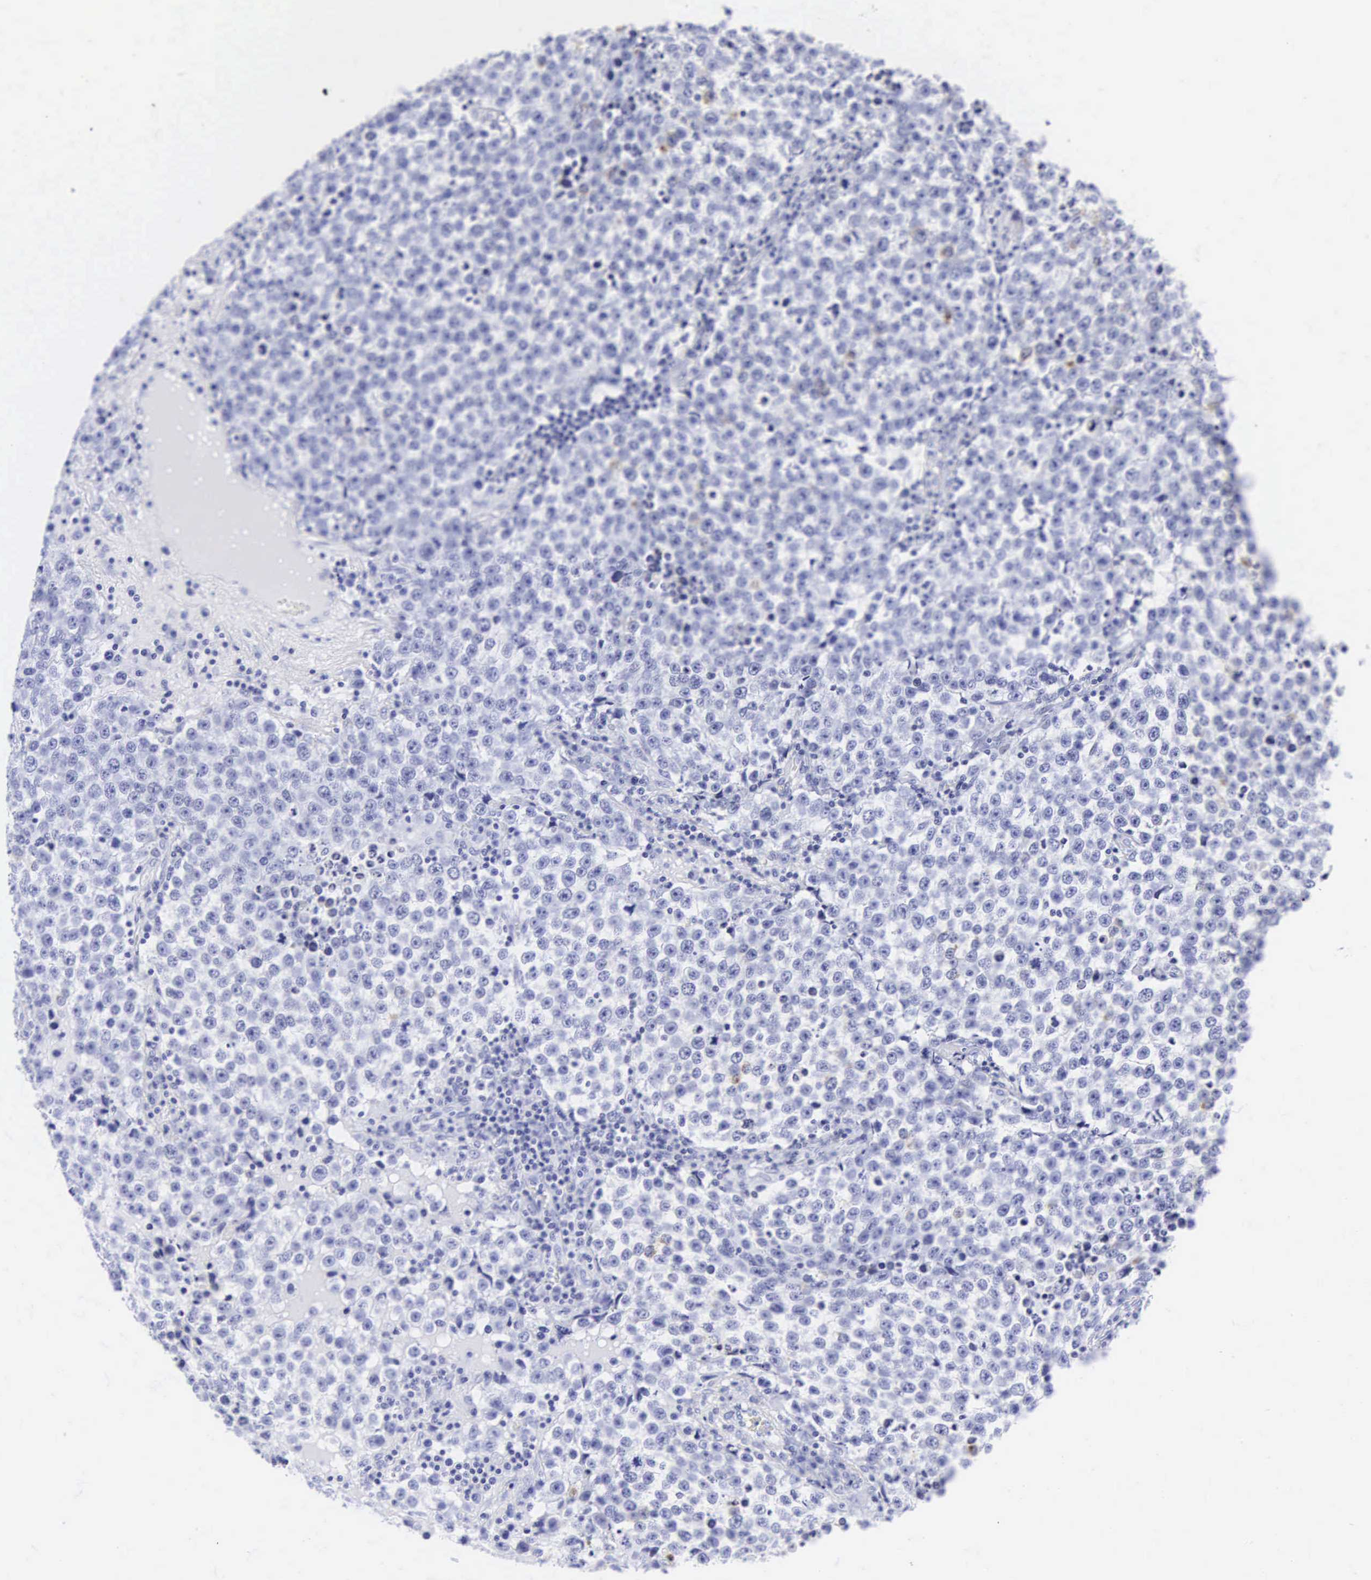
{"staining": {"intensity": "negative", "quantity": "none", "location": "none"}, "tissue": "testis cancer", "cell_type": "Tumor cells", "image_type": "cancer", "snomed": [{"axis": "morphology", "description": "Seminoma, NOS"}, {"axis": "topography", "description": "Testis"}], "caption": "Tumor cells are negative for brown protein staining in testis cancer (seminoma).", "gene": "CGB3", "patient": {"sex": "male", "age": 36}}